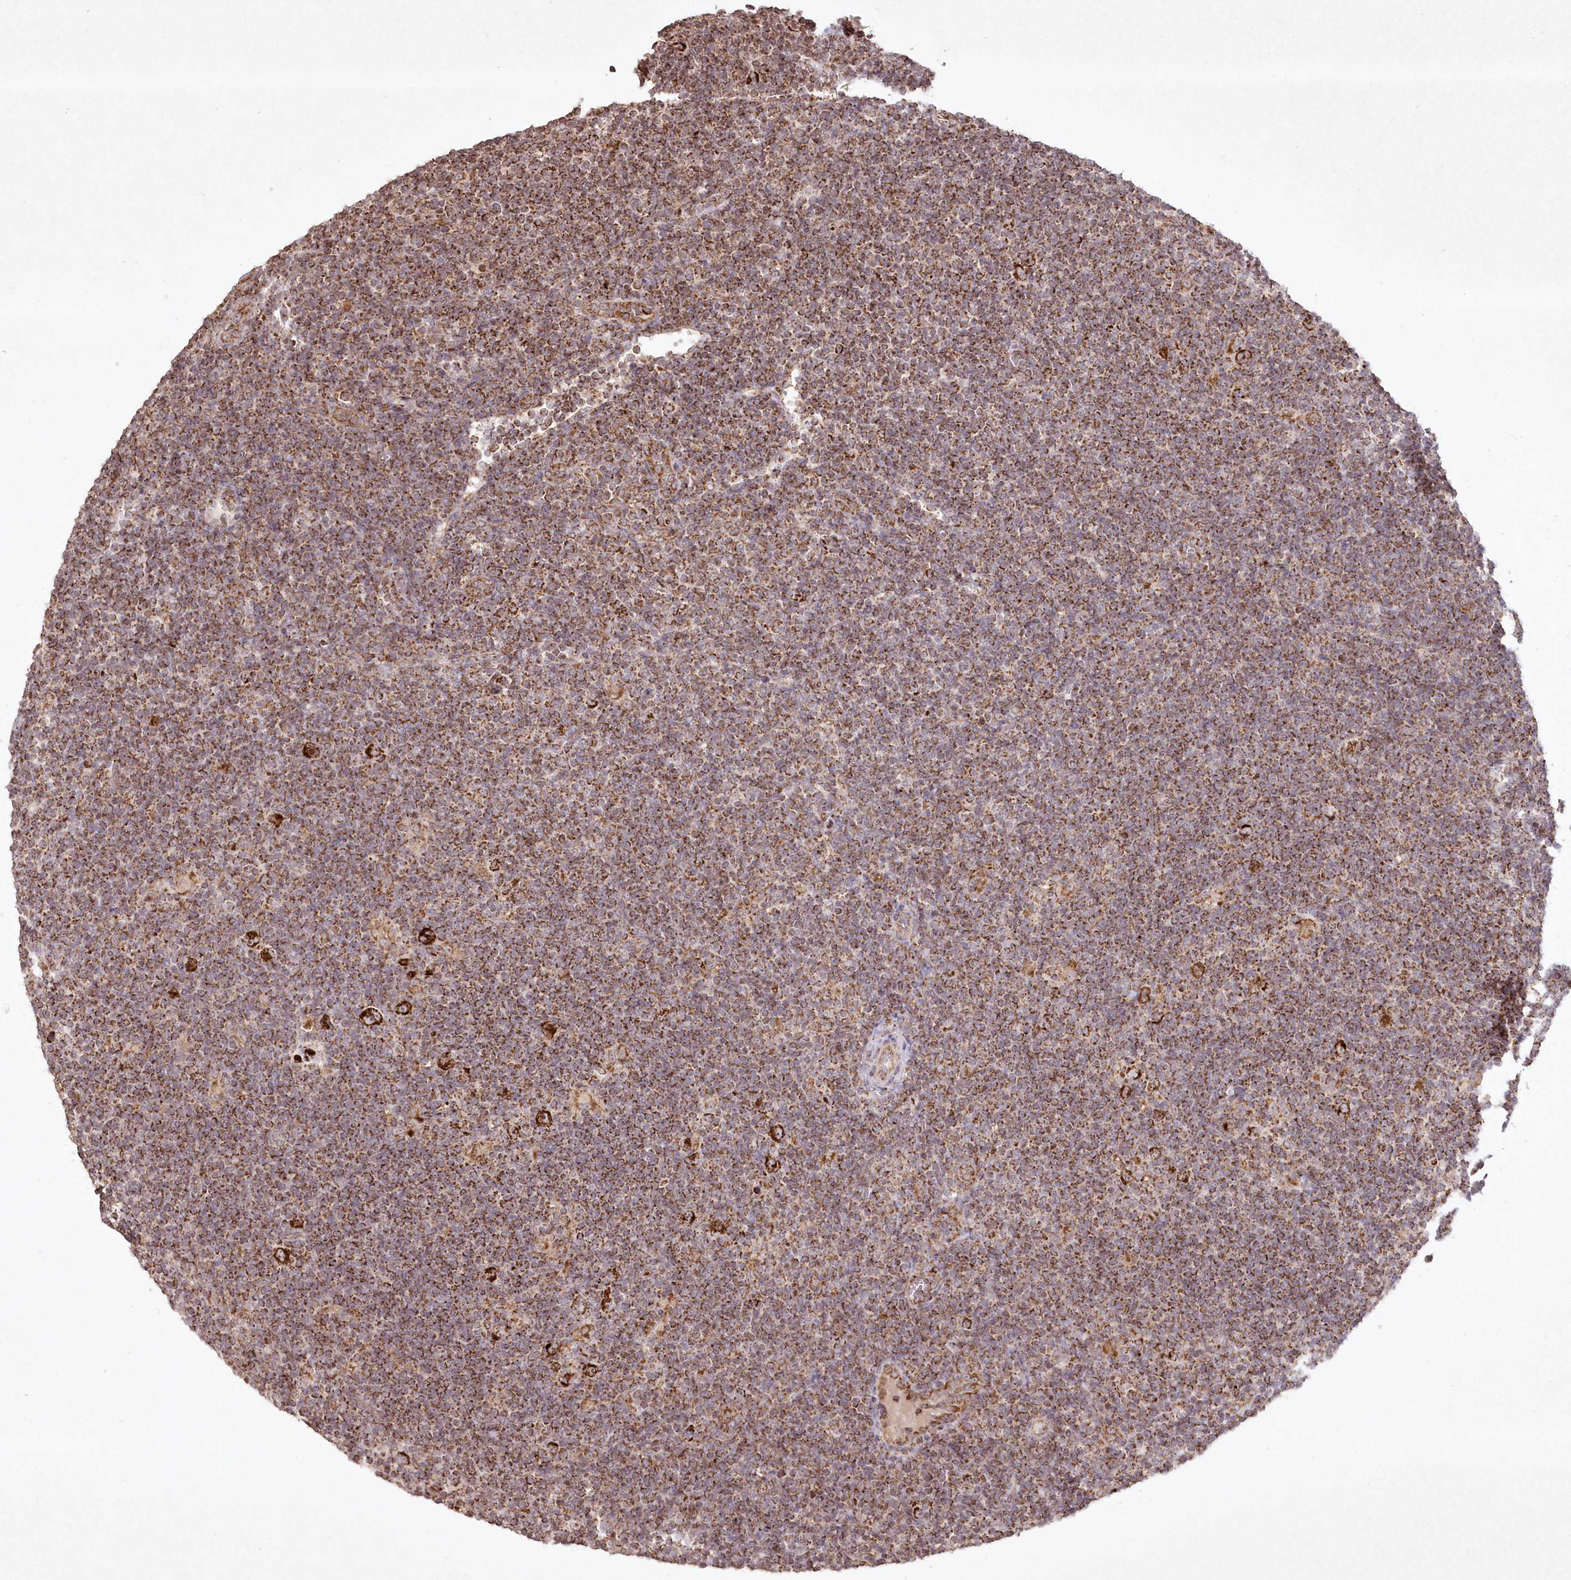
{"staining": {"intensity": "strong", "quantity": ">75%", "location": "cytoplasmic/membranous"}, "tissue": "lymphoma", "cell_type": "Tumor cells", "image_type": "cancer", "snomed": [{"axis": "morphology", "description": "Hodgkin's disease, NOS"}, {"axis": "topography", "description": "Lymph node"}], "caption": "Immunohistochemistry photomicrograph of neoplastic tissue: human lymphoma stained using IHC demonstrates high levels of strong protein expression localized specifically in the cytoplasmic/membranous of tumor cells, appearing as a cytoplasmic/membranous brown color.", "gene": "LRPPRC", "patient": {"sex": "female", "age": 57}}